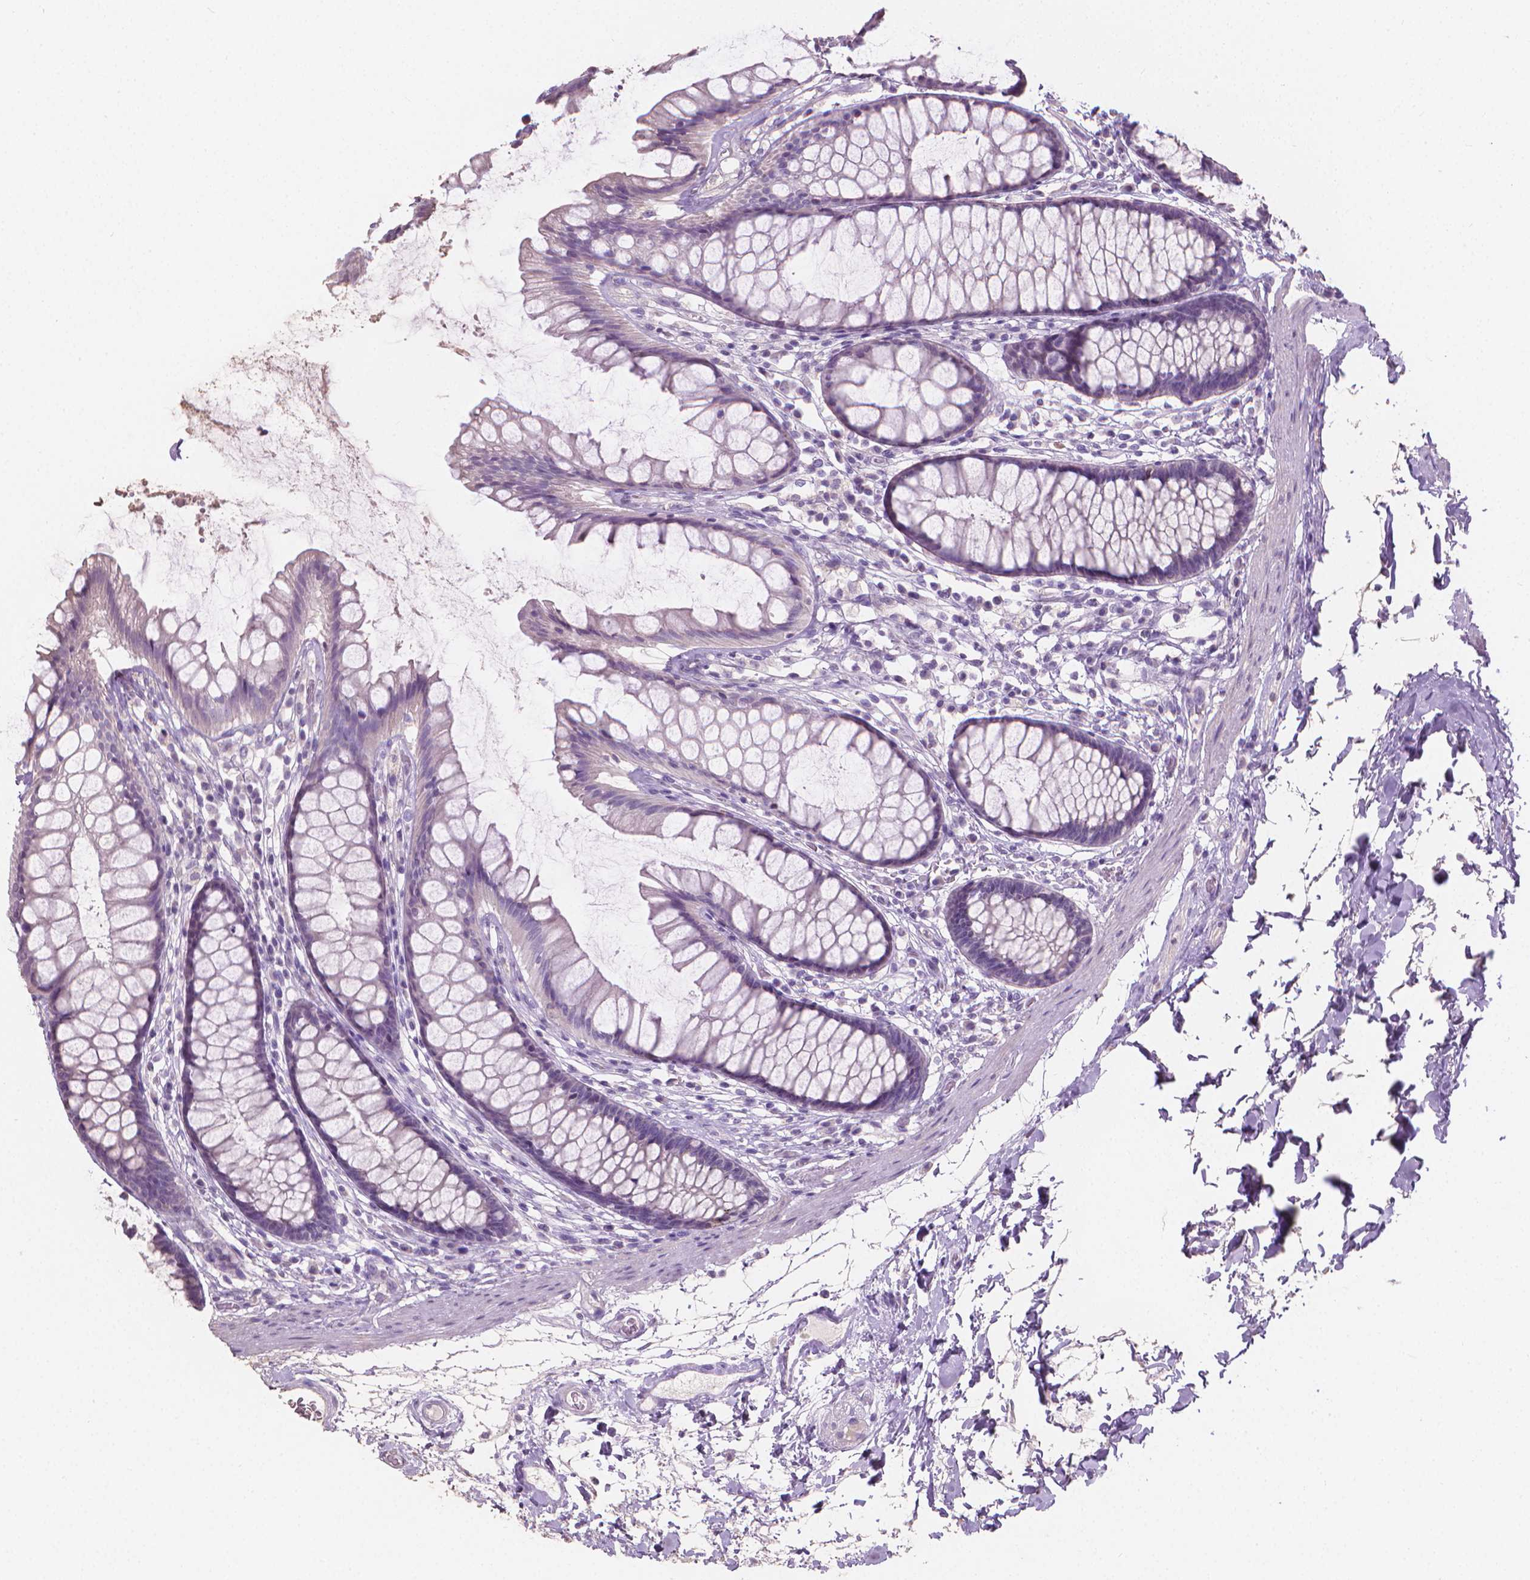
{"staining": {"intensity": "negative", "quantity": "none", "location": "none"}, "tissue": "rectum", "cell_type": "Glandular cells", "image_type": "normal", "snomed": [{"axis": "morphology", "description": "Normal tissue, NOS"}, {"axis": "topography", "description": "Rectum"}], "caption": "Immunohistochemical staining of benign human rectum demonstrates no significant positivity in glandular cells. The staining is performed using DAB (3,3'-diaminobenzidine) brown chromogen with nuclei counter-stained in using hematoxylin.", "gene": "CABCOCO1", "patient": {"sex": "male", "age": 72}}